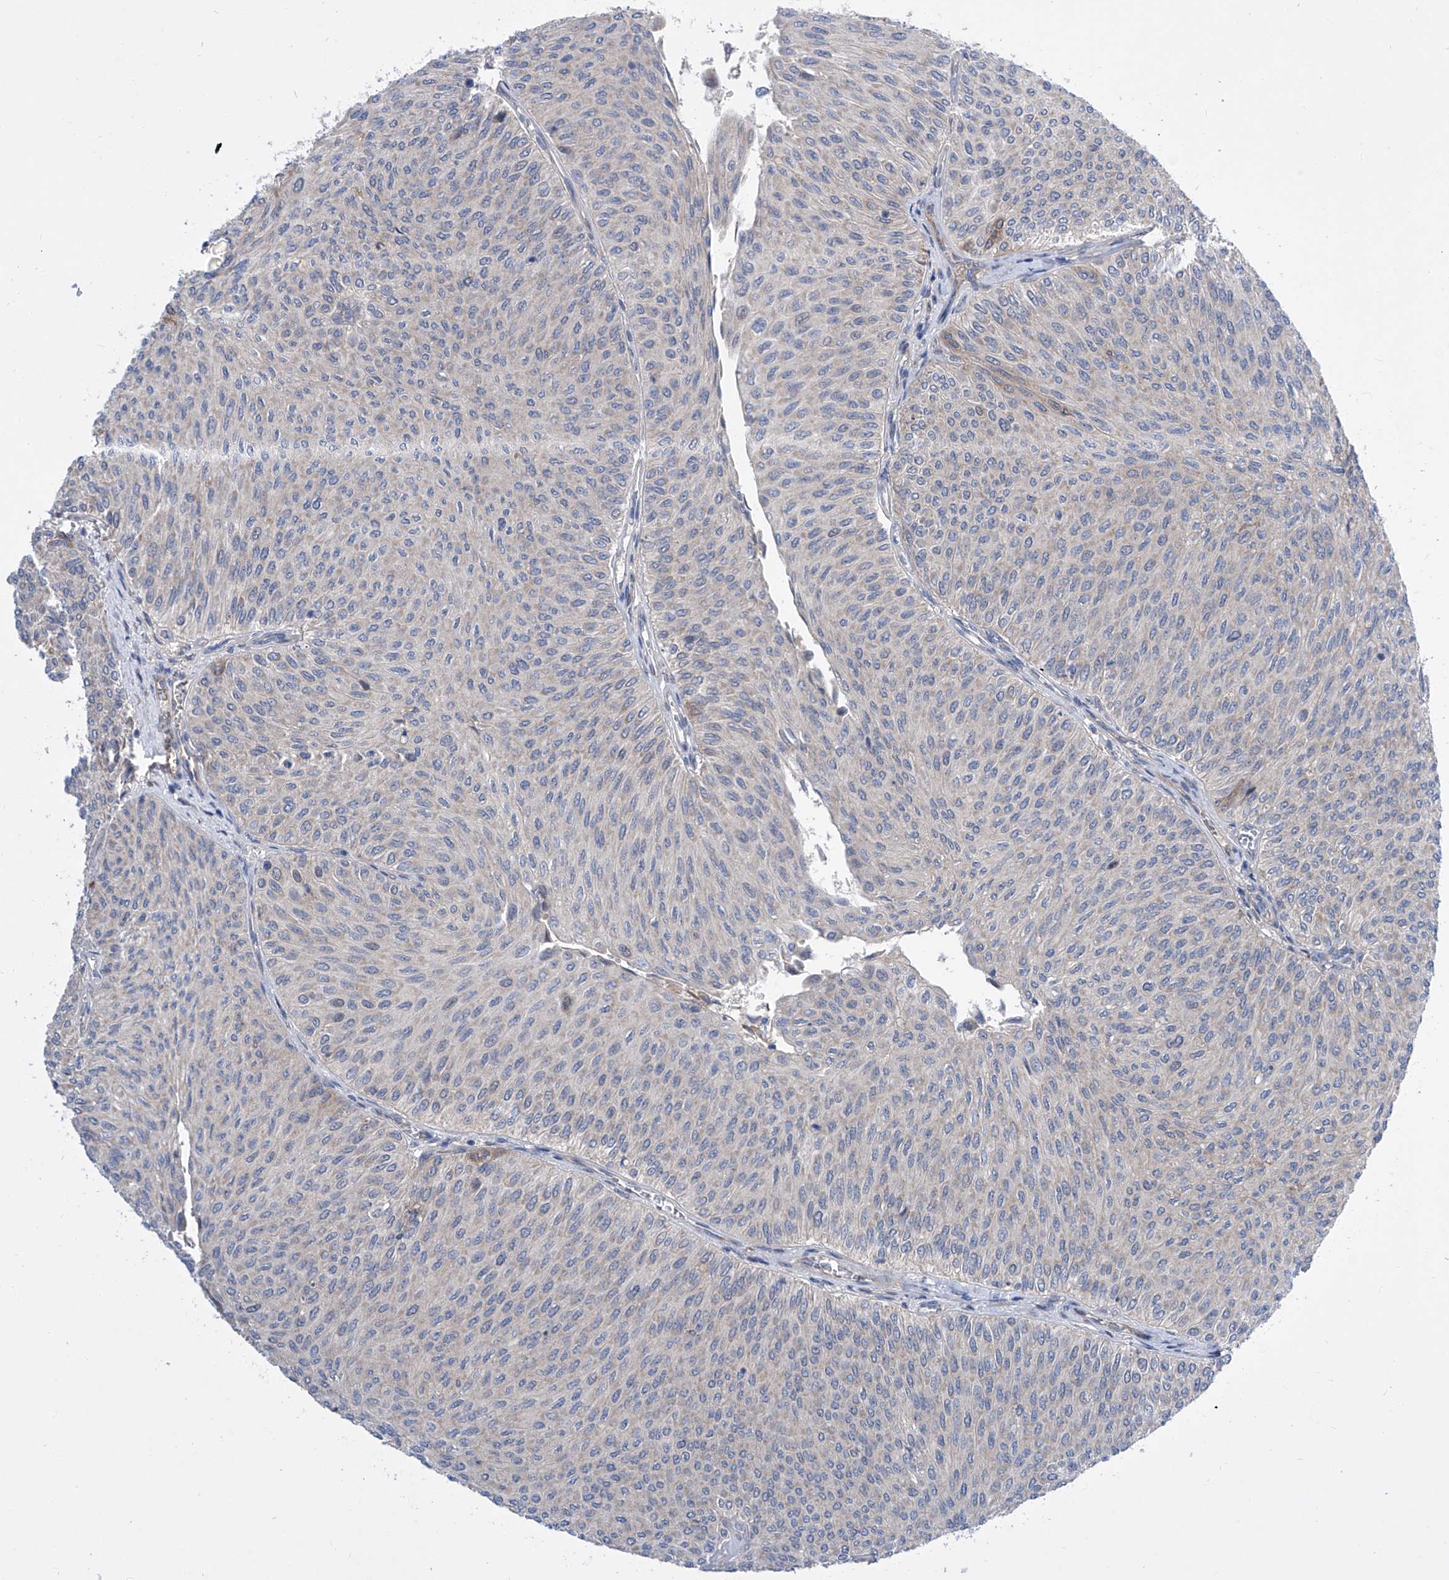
{"staining": {"intensity": "negative", "quantity": "none", "location": "none"}, "tissue": "urothelial cancer", "cell_type": "Tumor cells", "image_type": "cancer", "snomed": [{"axis": "morphology", "description": "Urothelial carcinoma, Low grade"}, {"axis": "topography", "description": "Urinary bladder"}], "caption": "Immunohistochemistry micrograph of human urothelial cancer stained for a protein (brown), which displays no positivity in tumor cells.", "gene": "SRBD1", "patient": {"sex": "male", "age": 78}}